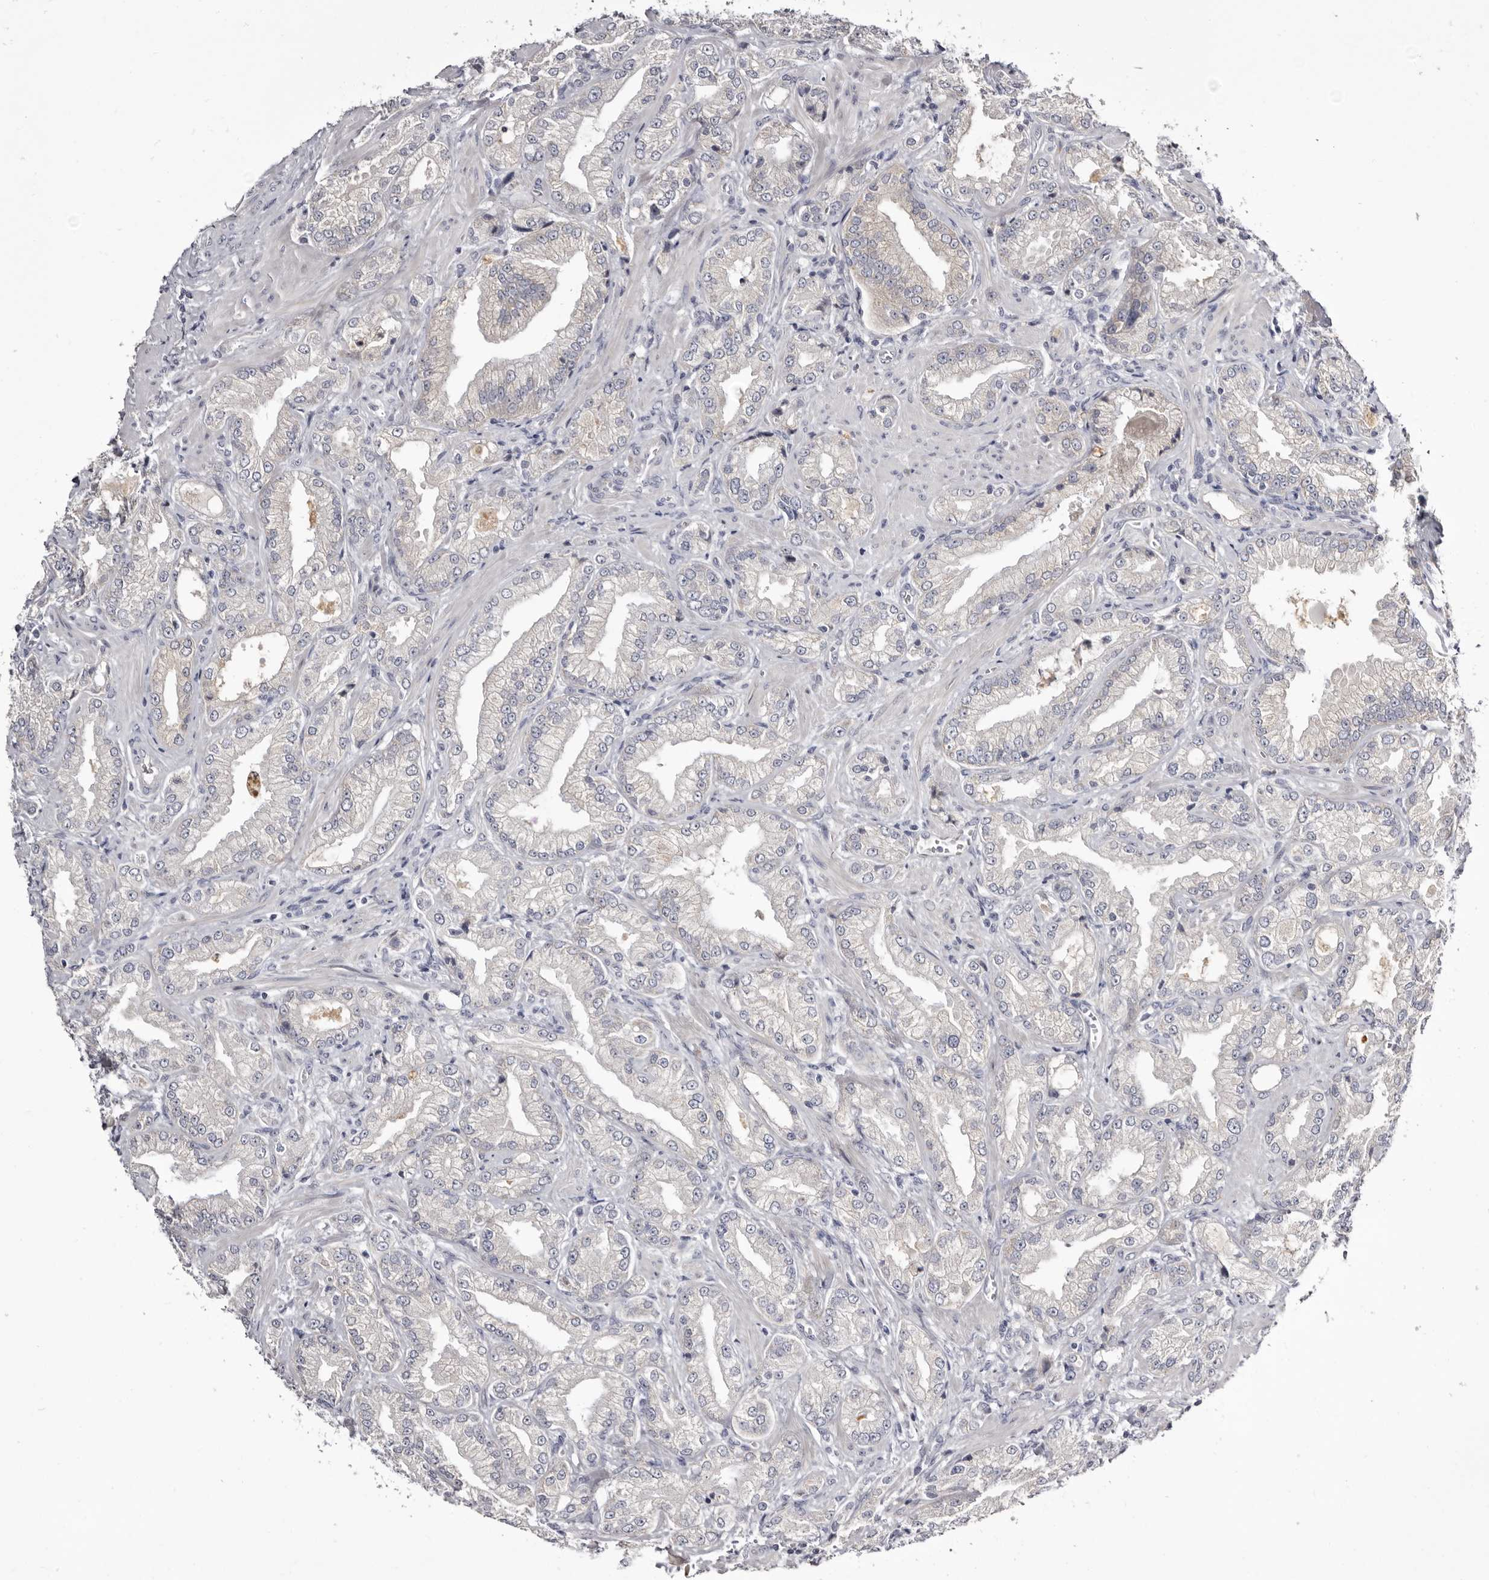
{"staining": {"intensity": "negative", "quantity": "none", "location": "none"}, "tissue": "prostate cancer", "cell_type": "Tumor cells", "image_type": "cancer", "snomed": [{"axis": "morphology", "description": "Adenocarcinoma, Low grade"}, {"axis": "topography", "description": "Prostate"}], "caption": "Histopathology image shows no protein positivity in tumor cells of prostate cancer (adenocarcinoma (low-grade)) tissue. The staining was performed using DAB (3,3'-diaminobenzidine) to visualize the protein expression in brown, while the nuclei were stained in blue with hematoxylin (Magnification: 20x).", "gene": "CASQ1", "patient": {"sex": "male", "age": 62}}